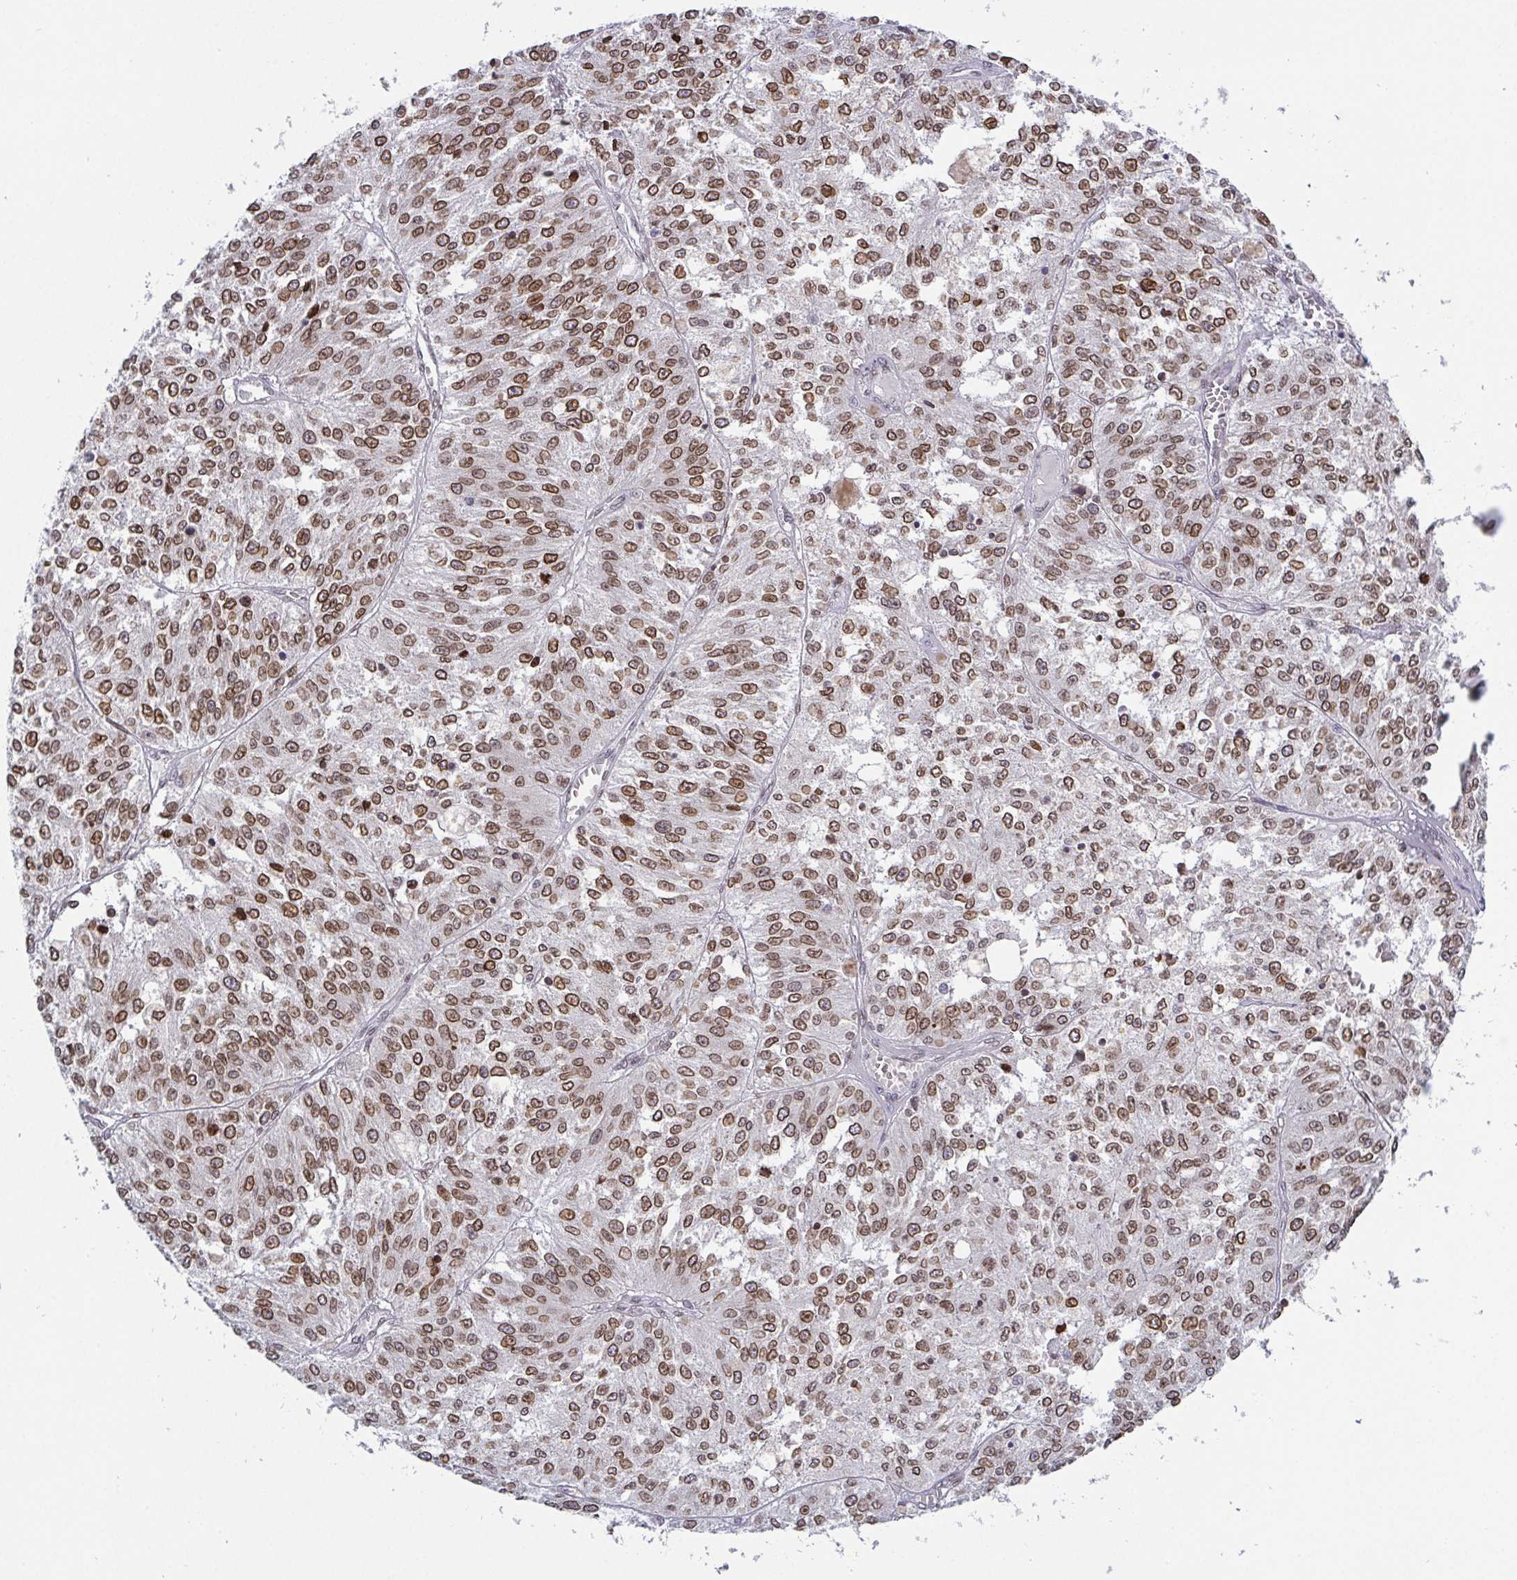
{"staining": {"intensity": "moderate", "quantity": ">75%", "location": "cytoplasmic/membranous,nuclear"}, "tissue": "melanoma", "cell_type": "Tumor cells", "image_type": "cancer", "snomed": [{"axis": "morphology", "description": "Malignant melanoma, Metastatic site"}, {"axis": "topography", "description": "Lymph node"}], "caption": "About >75% of tumor cells in melanoma show moderate cytoplasmic/membranous and nuclear protein expression as visualized by brown immunohistochemical staining.", "gene": "EMD", "patient": {"sex": "female", "age": 64}}